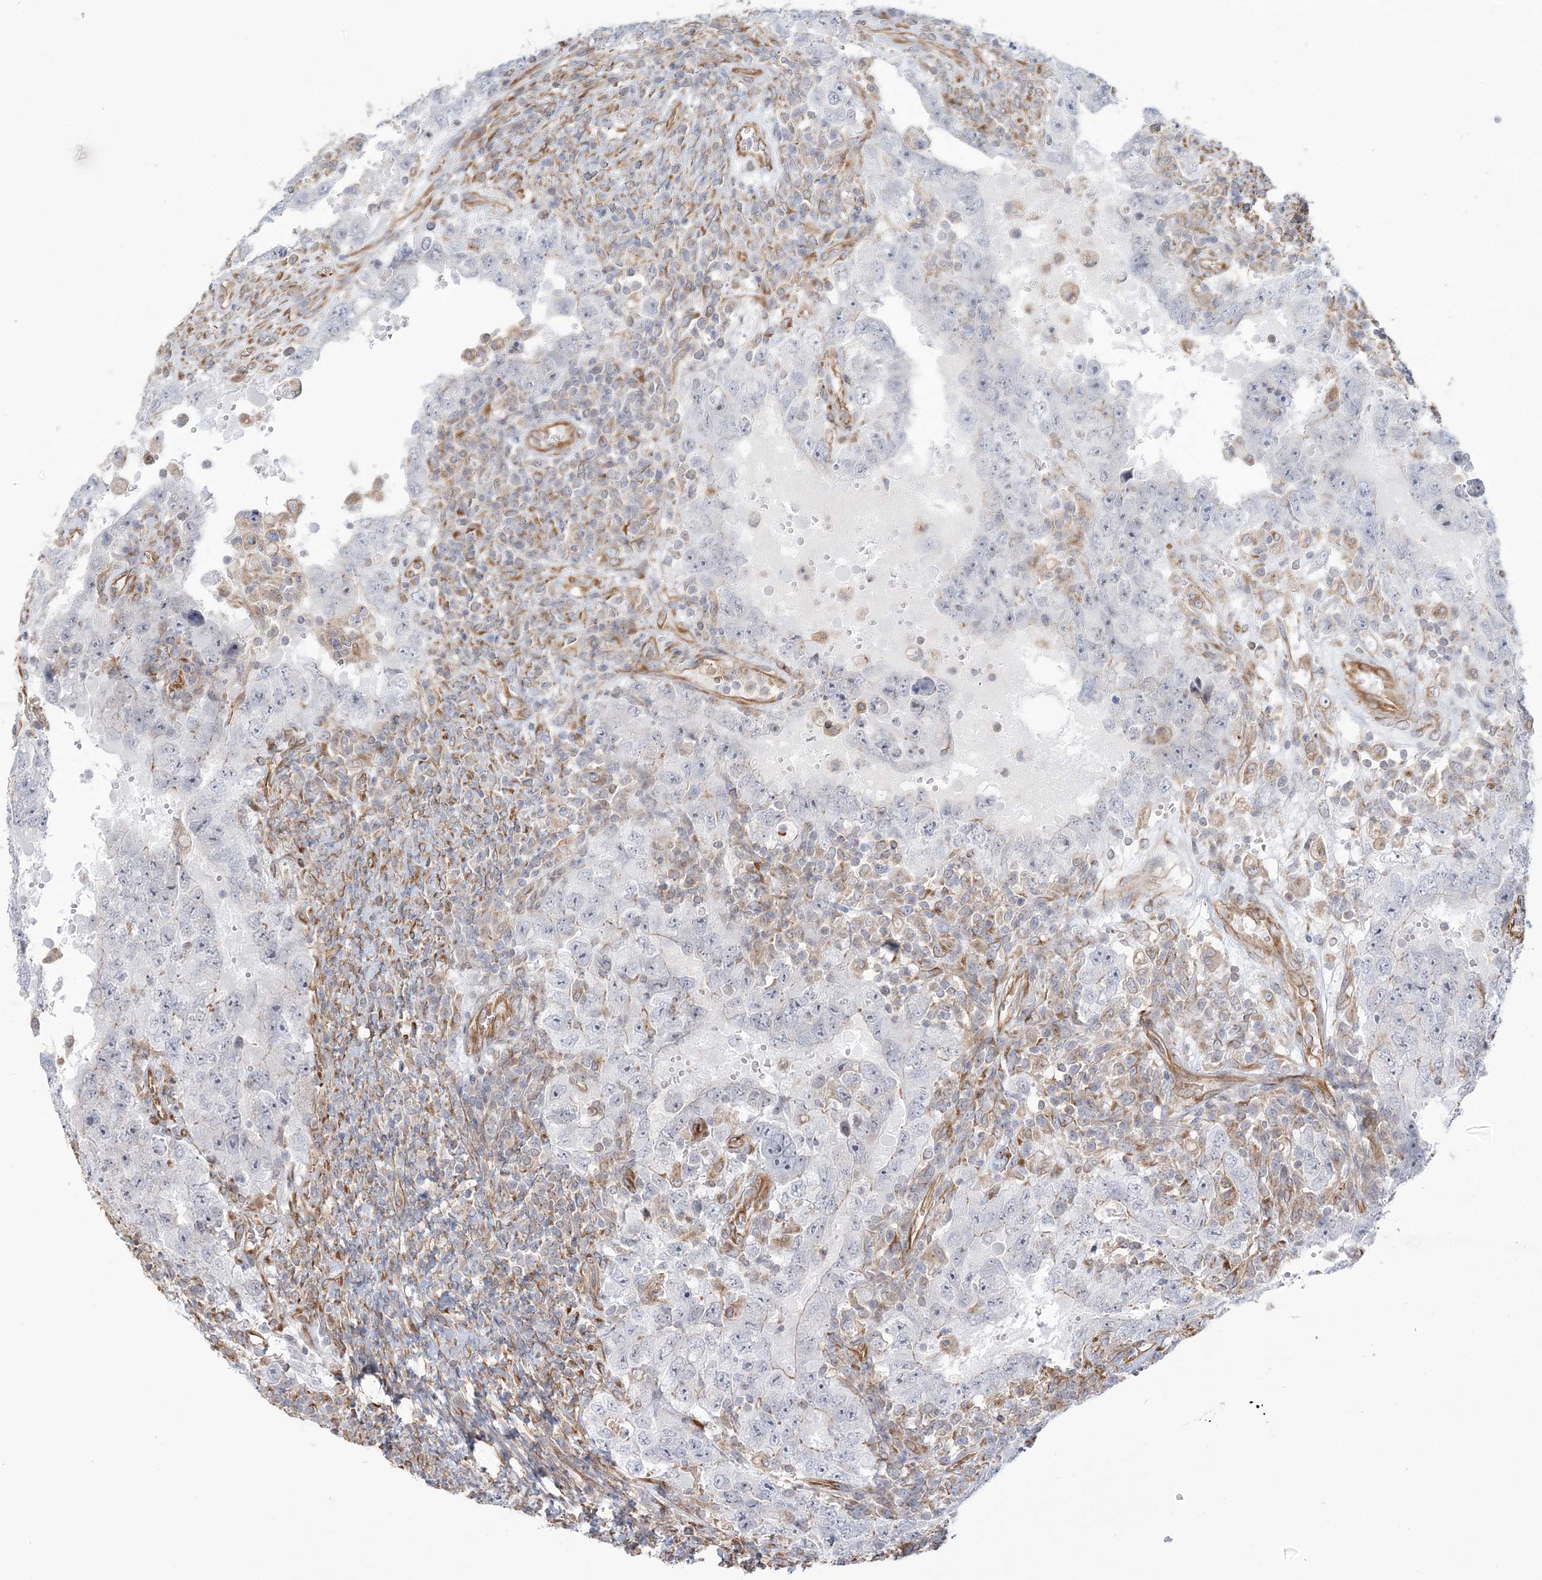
{"staining": {"intensity": "negative", "quantity": "none", "location": "none"}, "tissue": "testis cancer", "cell_type": "Tumor cells", "image_type": "cancer", "snomed": [{"axis": "morphology", "description": "Carcinoma, Embryonal, NOS"}, {"axis": "topography", "description": "Testis"}], "caption": "Immunohistochemical staining of human testis cancer shows no significant staining in tumor cells. The staining was performed using DAB (3,3'-diaminobenzidine) to visualize the protein expression in brown, while the nuclei were stained in blue with hematoxylin (Magnification: 20x).", "gene": "ZNF821", "patient": {"sex": "male", "age": 26}}